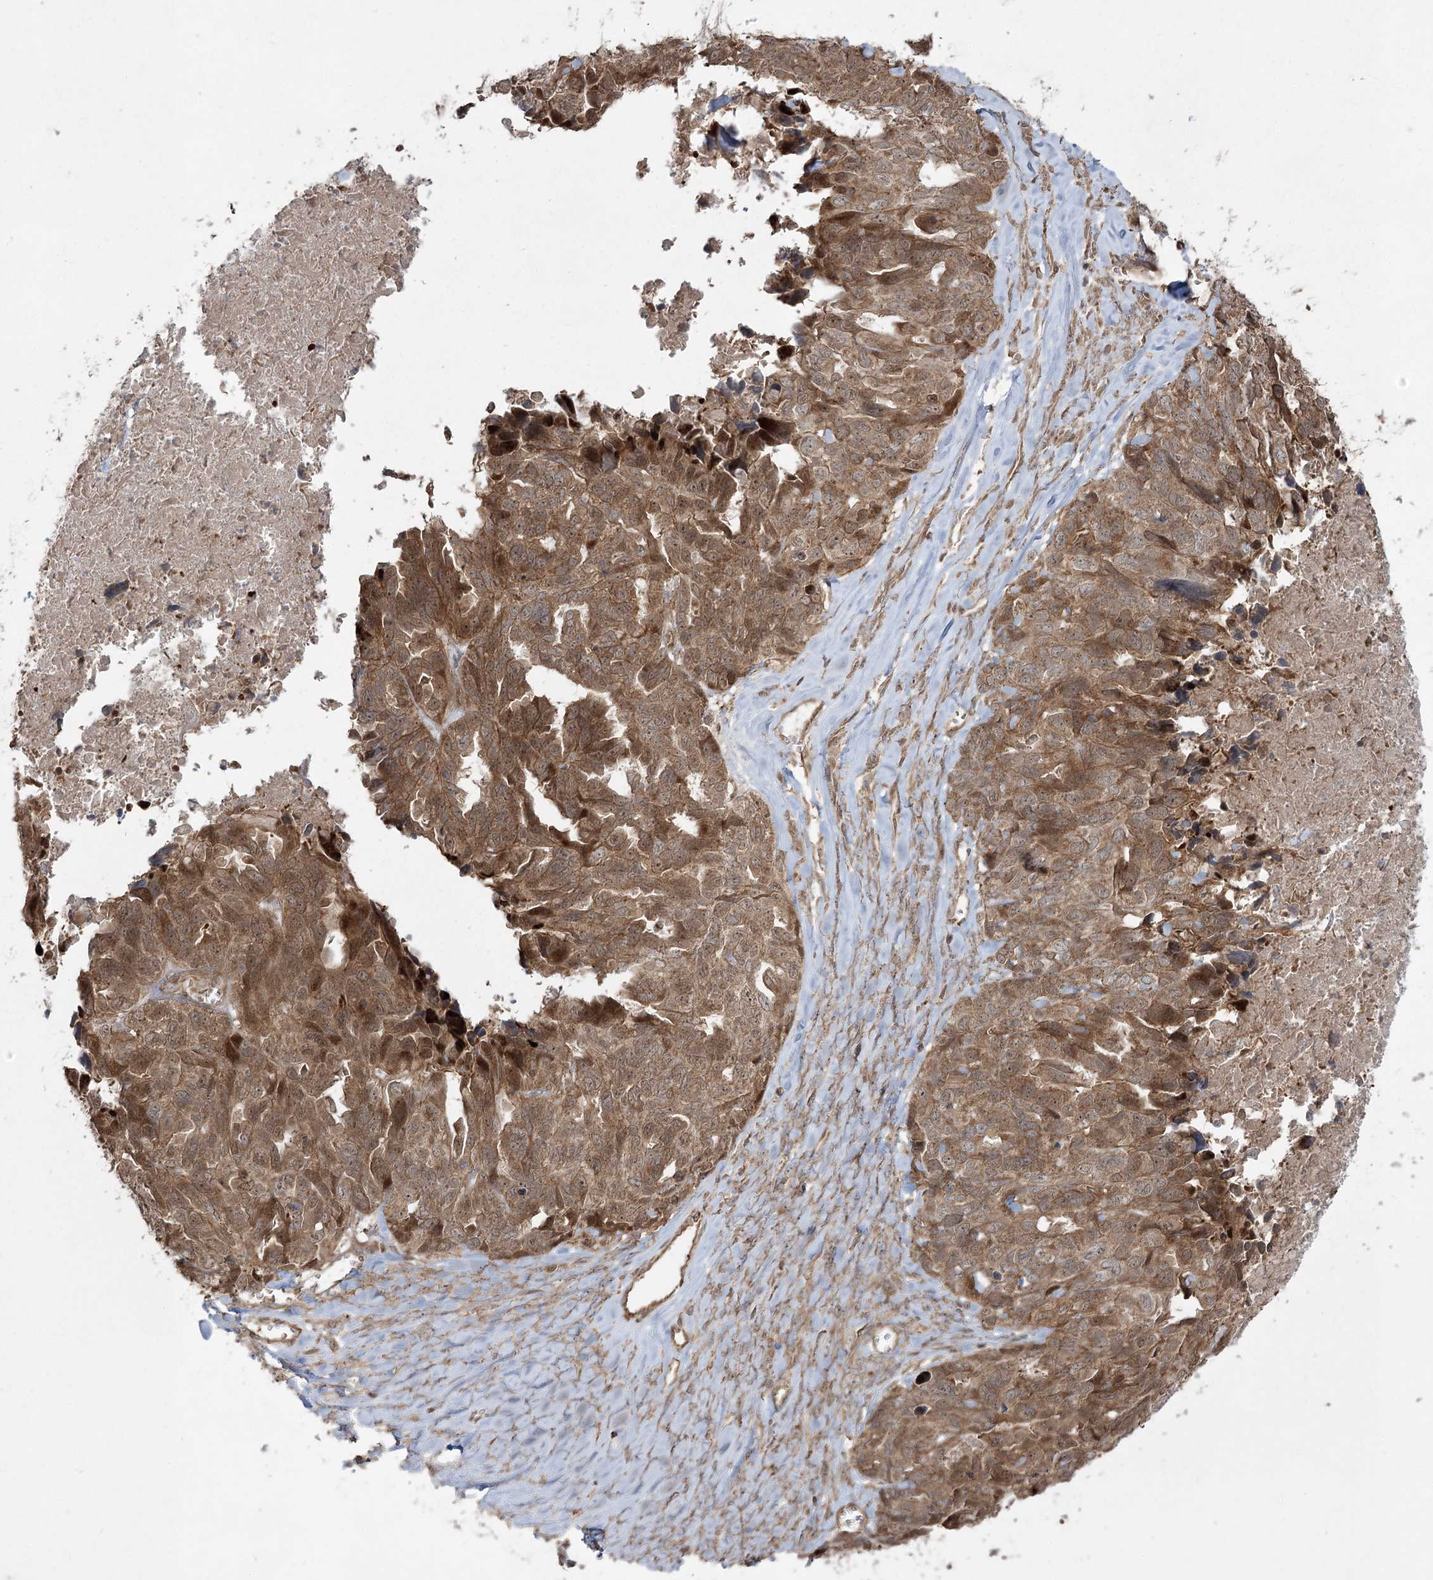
{"staining": {"intensity": "moderate", "quantity": ">75%", "location": "cytoplasmic/membranous"}, "tissue": "ovarian cancer", "cell_type": "Tumor cells", "image_type": "cancer", "snomed": [{"axis": "morphology", "description": "Cystadenocarcinoma, serous, NOS"}, {"axis": "topography", "description": "Ovary"}], "caption": "Protein expression by immunohistochemistry (IHC) exhibits moderate cytoplasmic/membranous expression in approximately >75% of tumor cells in ovarian cancer (serous cystadenocarcinoma).", "gene": "CPLANE1", "patient": {"sex": "female", "age": 79}}